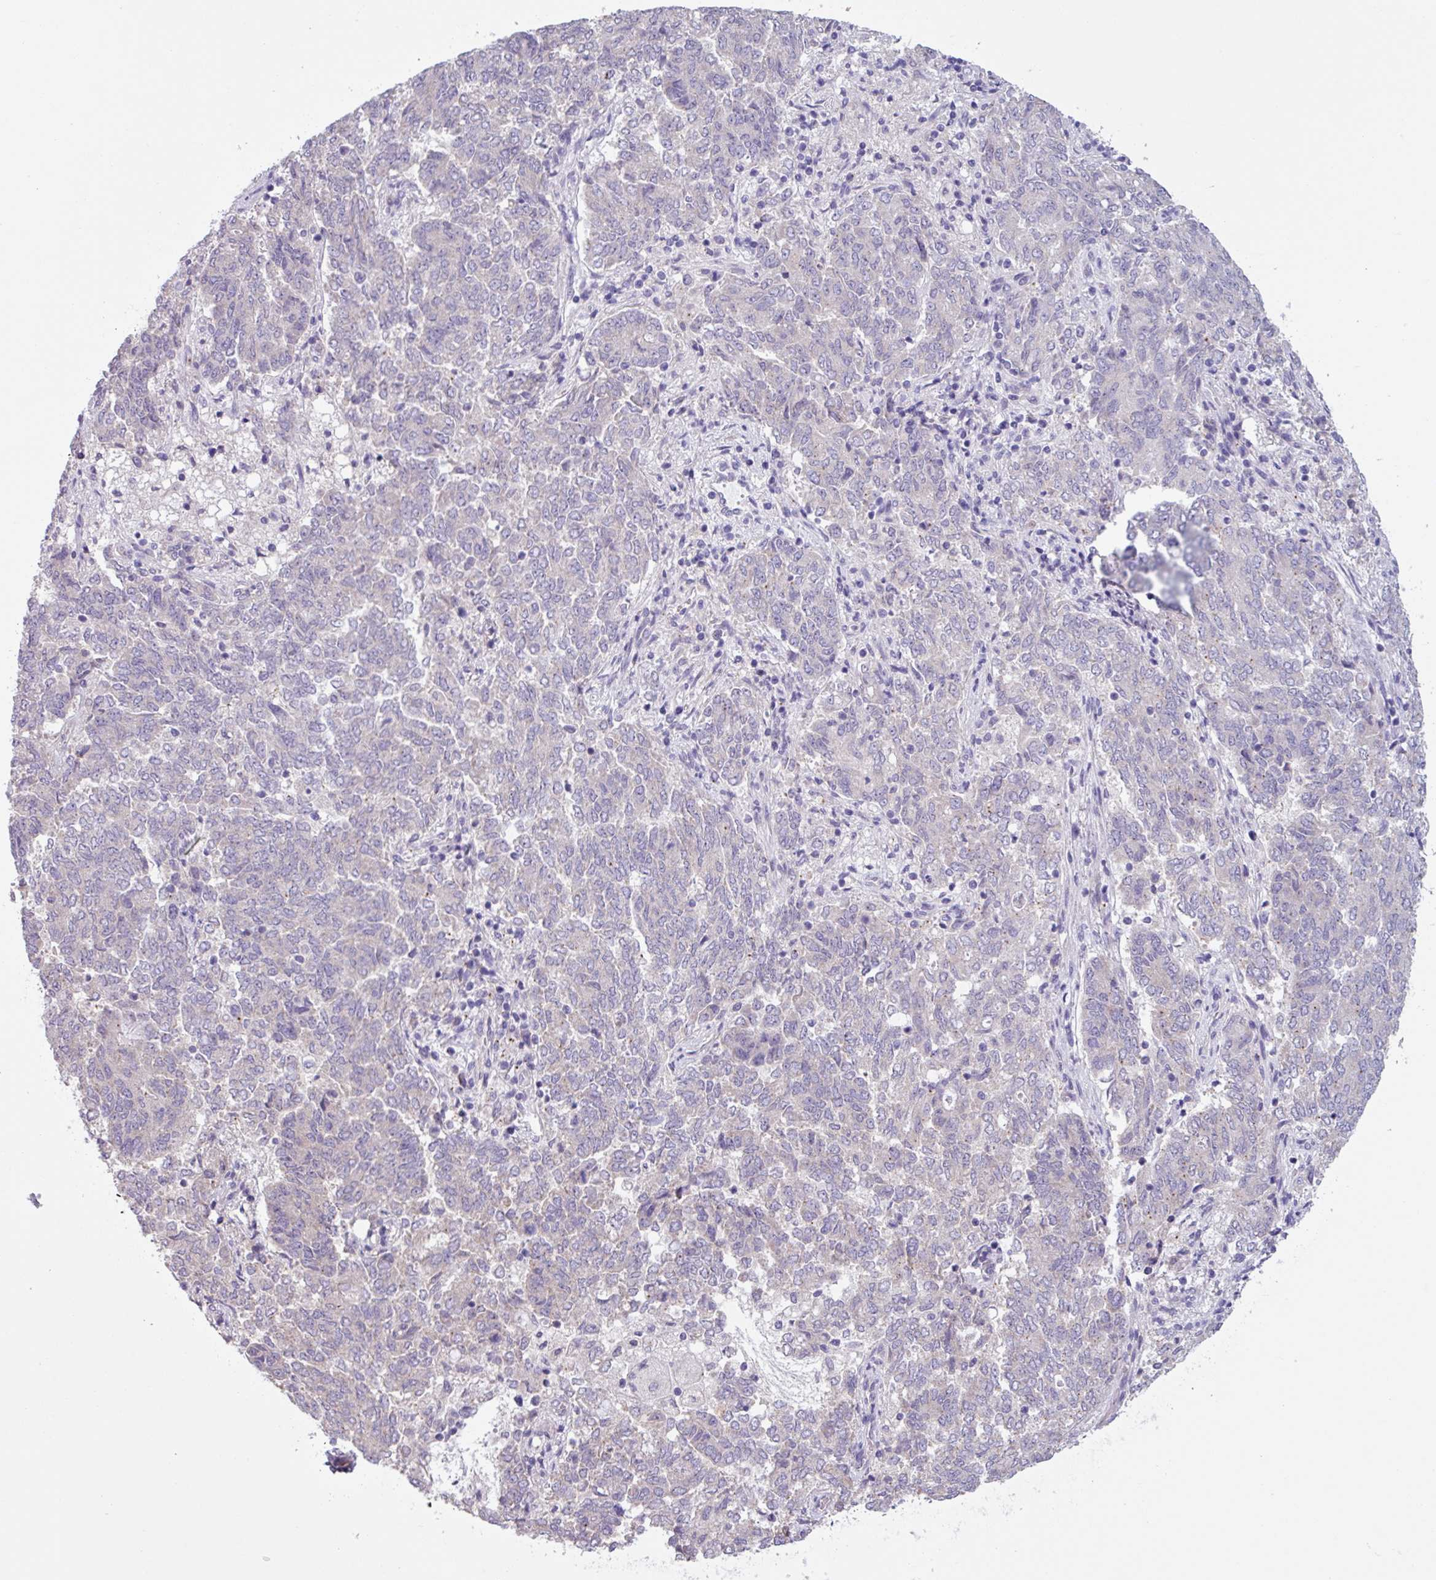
{"staining": {"intensity": "negative", "quantity": "none", "location": "none"}, "tissue": "endometrial cancer", "cell_type": "Tumor cells", "image_type": "cancer", "snomed": [{"axis": "morphology", "description": "Adenocarcinoma, NOS"}, {"axis": "topography", "description": "Endometrium"}], "caption": "There is no significant positivity in tumor cells of endometrial cancer. (DAB (3,3'-diaminobenzidine) IHC, high magnification).", "gene": "C20orf27", "patient": {"sex": "female", "age": 80}}